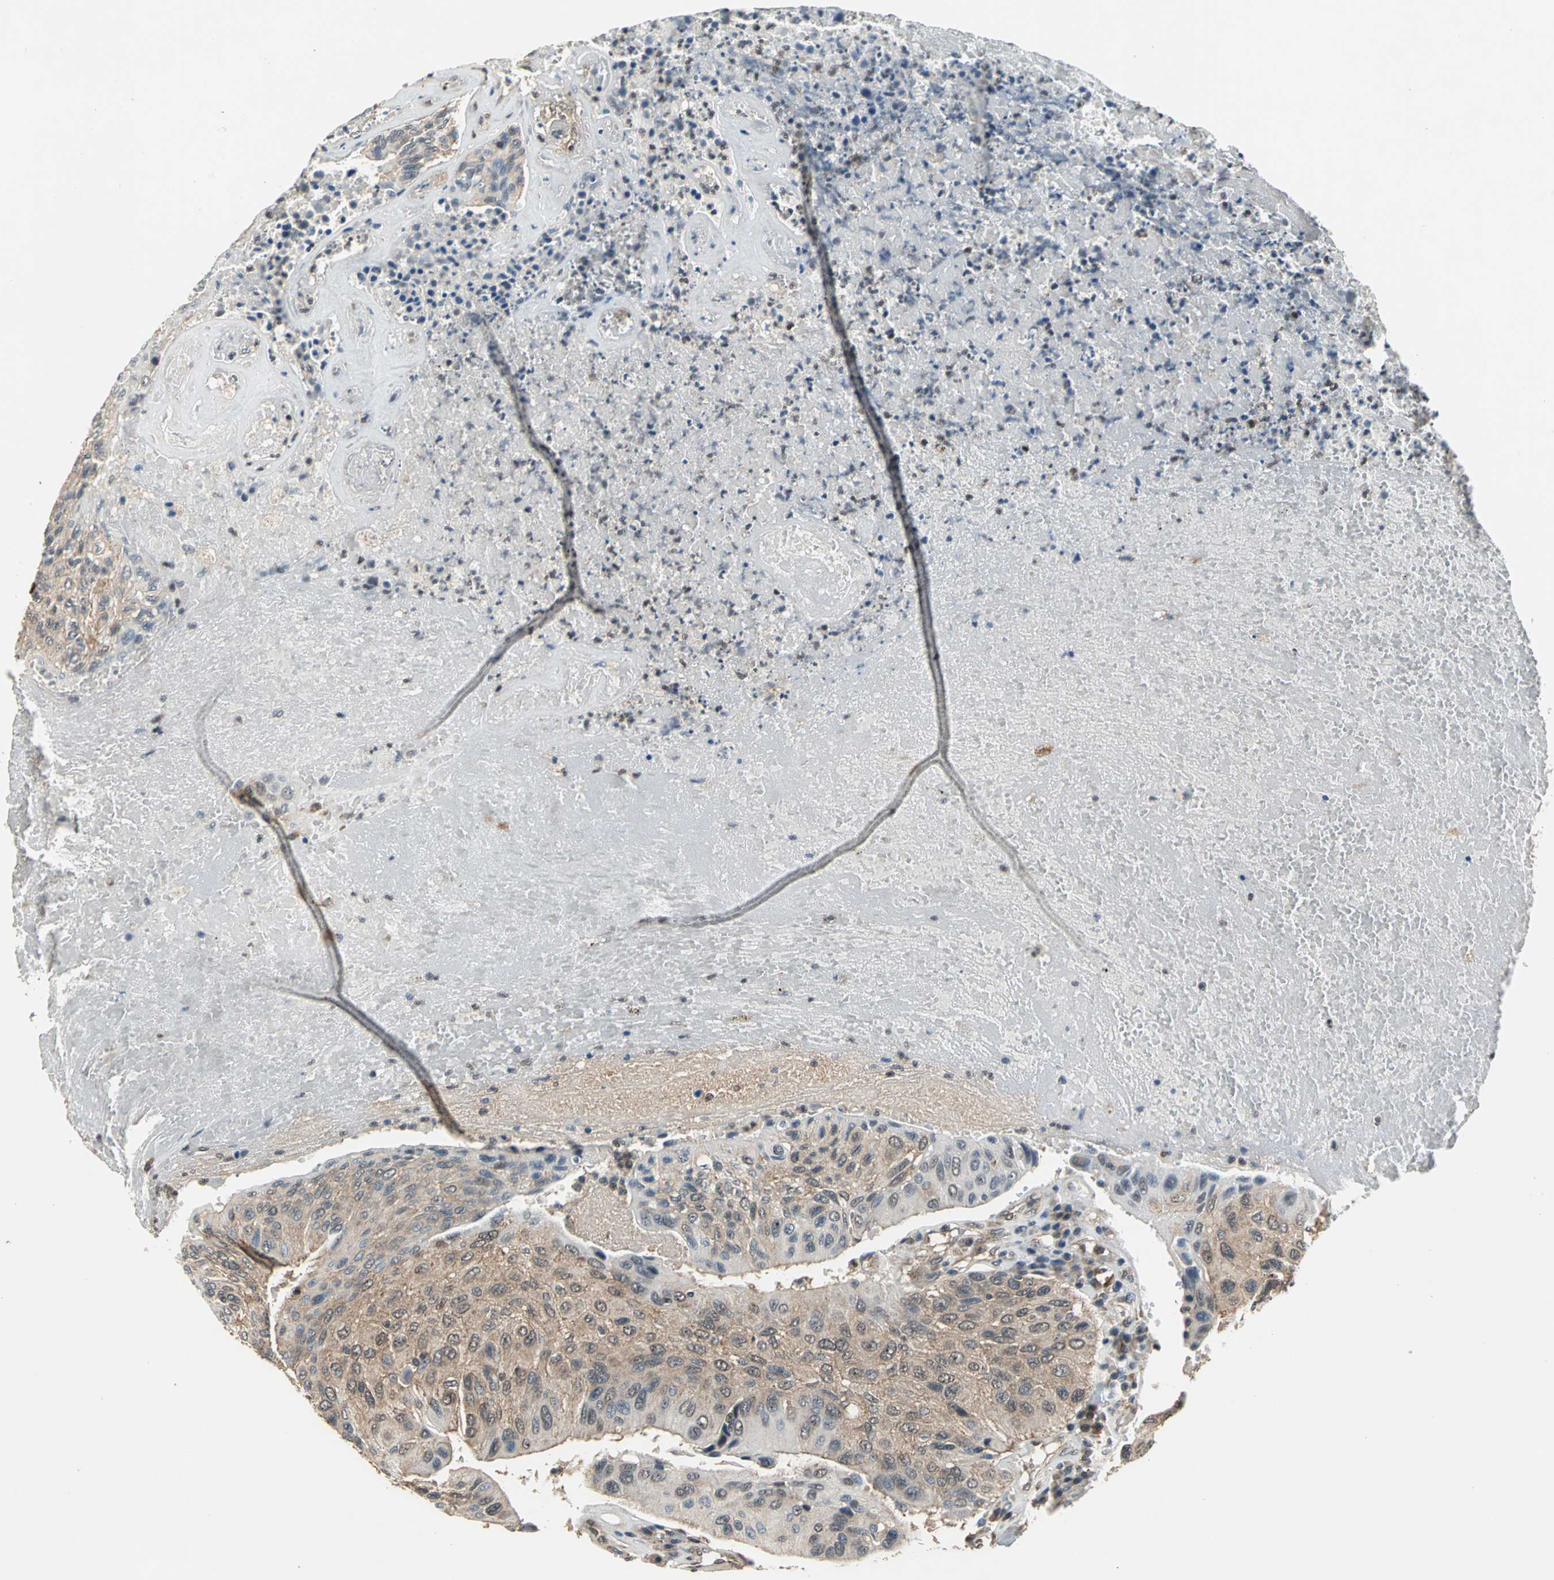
{"staining": {"intensity": "weak", "quantity": ">75%", "location": "cytoplasmic/membranous"}, "tissue": "urothelial cancer", "cell_type": "Tumor cells", "image_type": "cancer", "snomed": [{"axis": "morphology", "description": "Urothelial carcinoma, High grade"}, {"axis": "topography", "description": "Urinary bladder"}], "caption": "Immunohistochemical staining of human urothelial carcinoma (high-grade) shows low levels of weak cytoplasmic/membranous positivity in approximately >75% of tumor cells.", "gene": "EIF2B2", "patient": {"sex": "male", "age": 66}}